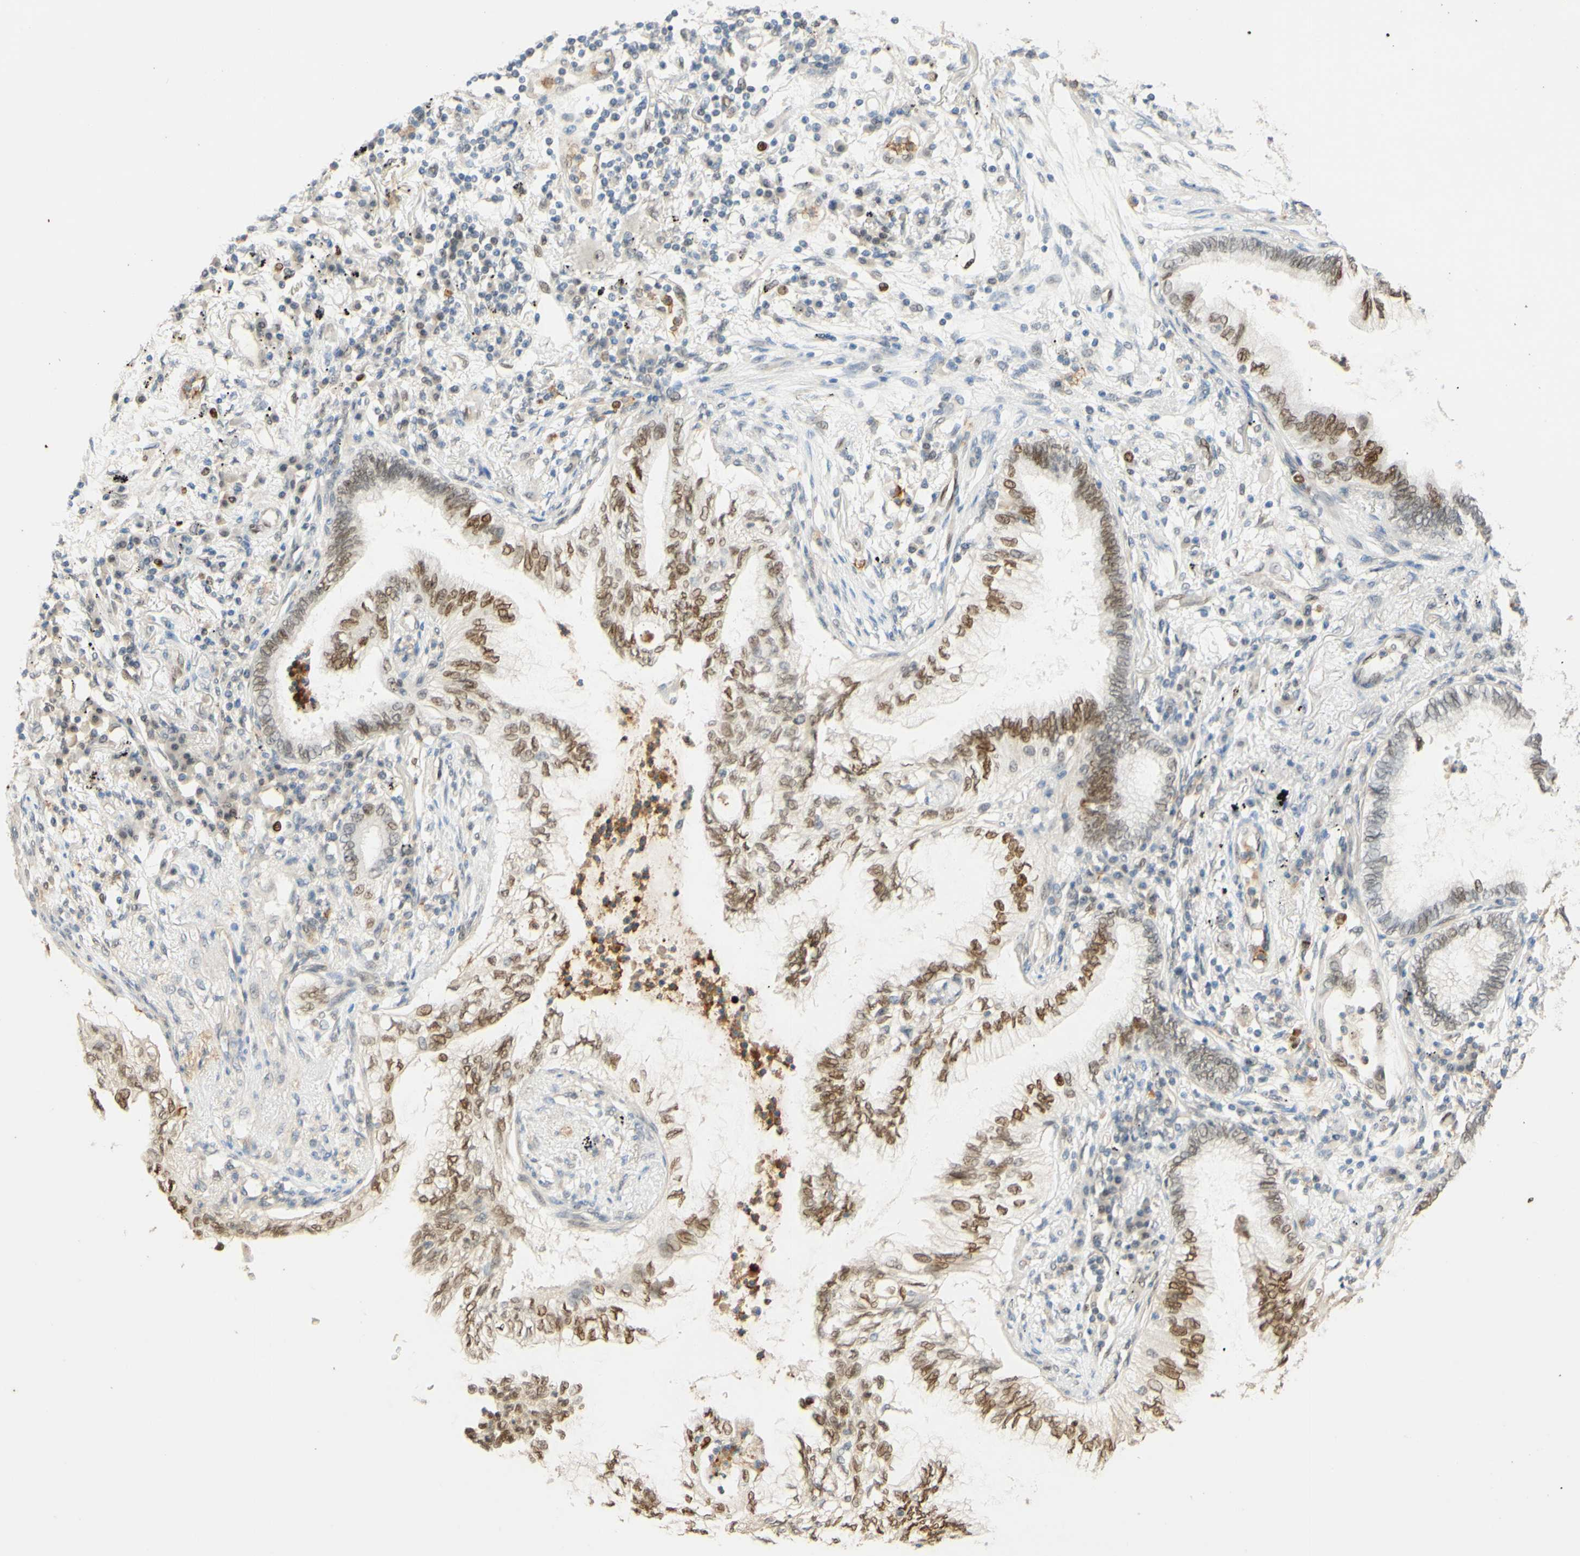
{"staining": {"intensity": "moderate", "quantity": ">75%", "location": "nuclear"}, "tissue": "lung cancer", "cell_type": "Tumor cells", "image_type": "cancer", "snomed": [{"axis": "morphology", "description": "Normal tissue, NOS"}, {"axis": "morphology", "description": "Adenocarcinoma, NOS"}, {"axis": "topography", "description": "Bronchus"}, {"axis": "topography", "description": "Lung"}], "caption": "Adenocarcinoma (lung) stained with DAB (3,3'-diaminobenzidine) immunohistochemistry demonstrates medium levels of moderate nuclear expression in about >75% of tumor cells.", "gene": "POLB", "patient": {"sex": "female", "age": 70}}